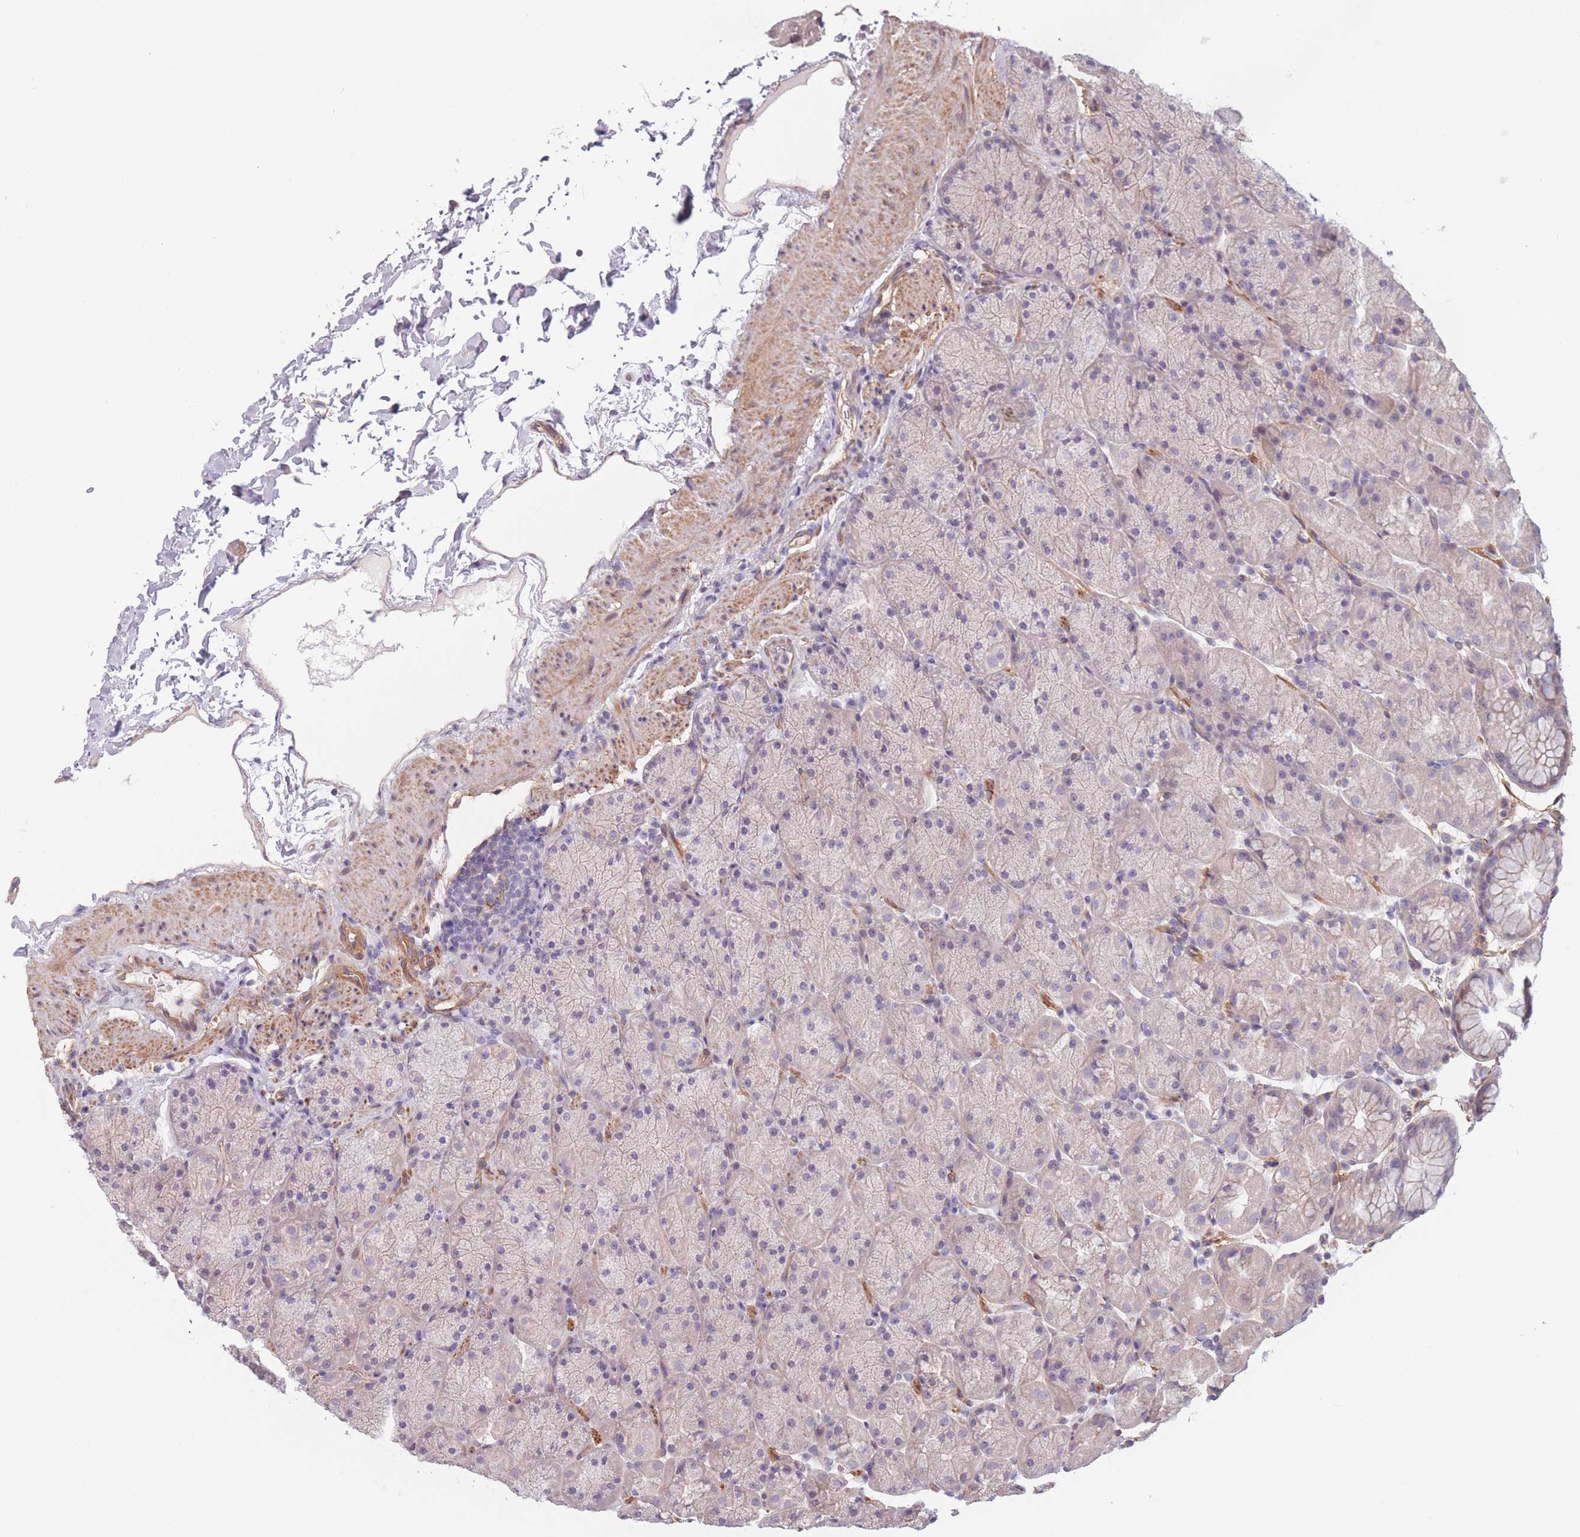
{"staining": {"intensity": "weak", "quantity": "<25%", "location": "cytoplasmic/membranous"}, "tissue": "stomach", "cell_type": "Glandular cells", "image_type": "normal", "snomed": [{"axis": "morphology", "description": "Normal tissue, NOS"}, {"axis": "topography", "description": "Stomach, upper"}, {"axis": "topography", "description": "Stomach, lower"}], "caption": "Immunohistochemical staining of unremarkable stomach shows no significant staining in glandular cells.", "gene": "SLC7A6", "patient": {"sex": "male", "age": 67}}